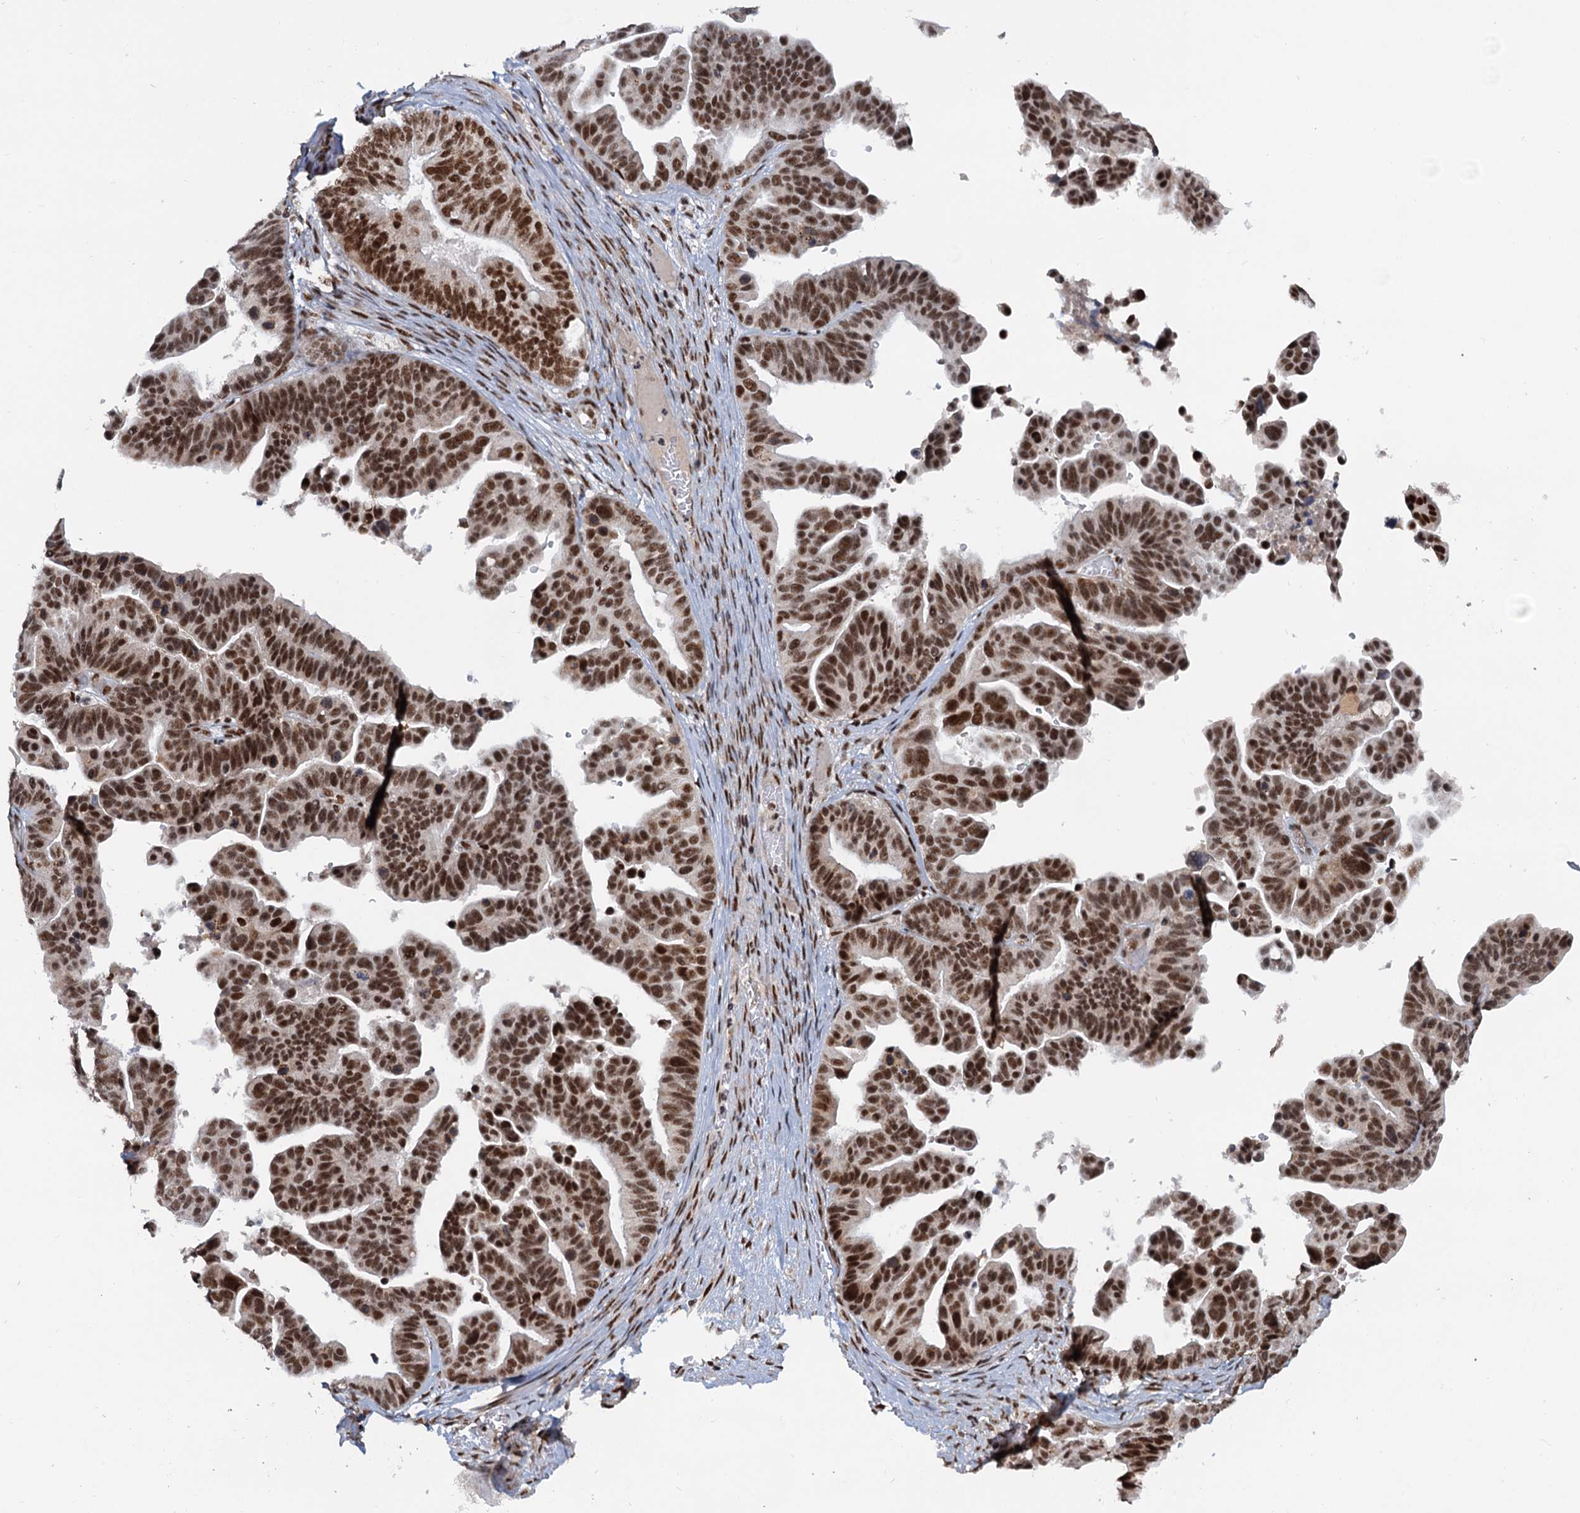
{"staining": {"intensity": "strong", "quantity": ">75%", "location": "nuclear"}, "tissue": "ovarian cancer", "cell_type": "Tumor cells", "image_type": "cancer", "snomed": [{"axis": "morphology", "description": "Cystadenocarcinoma, serous, NOS"}, {"axis": "topography", "description": "Ovary"}], "caption": "Ovarian cancer (serous cystadenocarcinoma) stained for a protein reveals strong nuclear positivity in tumor cells. Using DAB (3,3'-diaminobenzidine) (brown) and hematoxylin (blue) stains, captured at high magnification using brightfield microscopy.", "gene": "WBP4", "patient": {"sex": "female", "age": 56}}